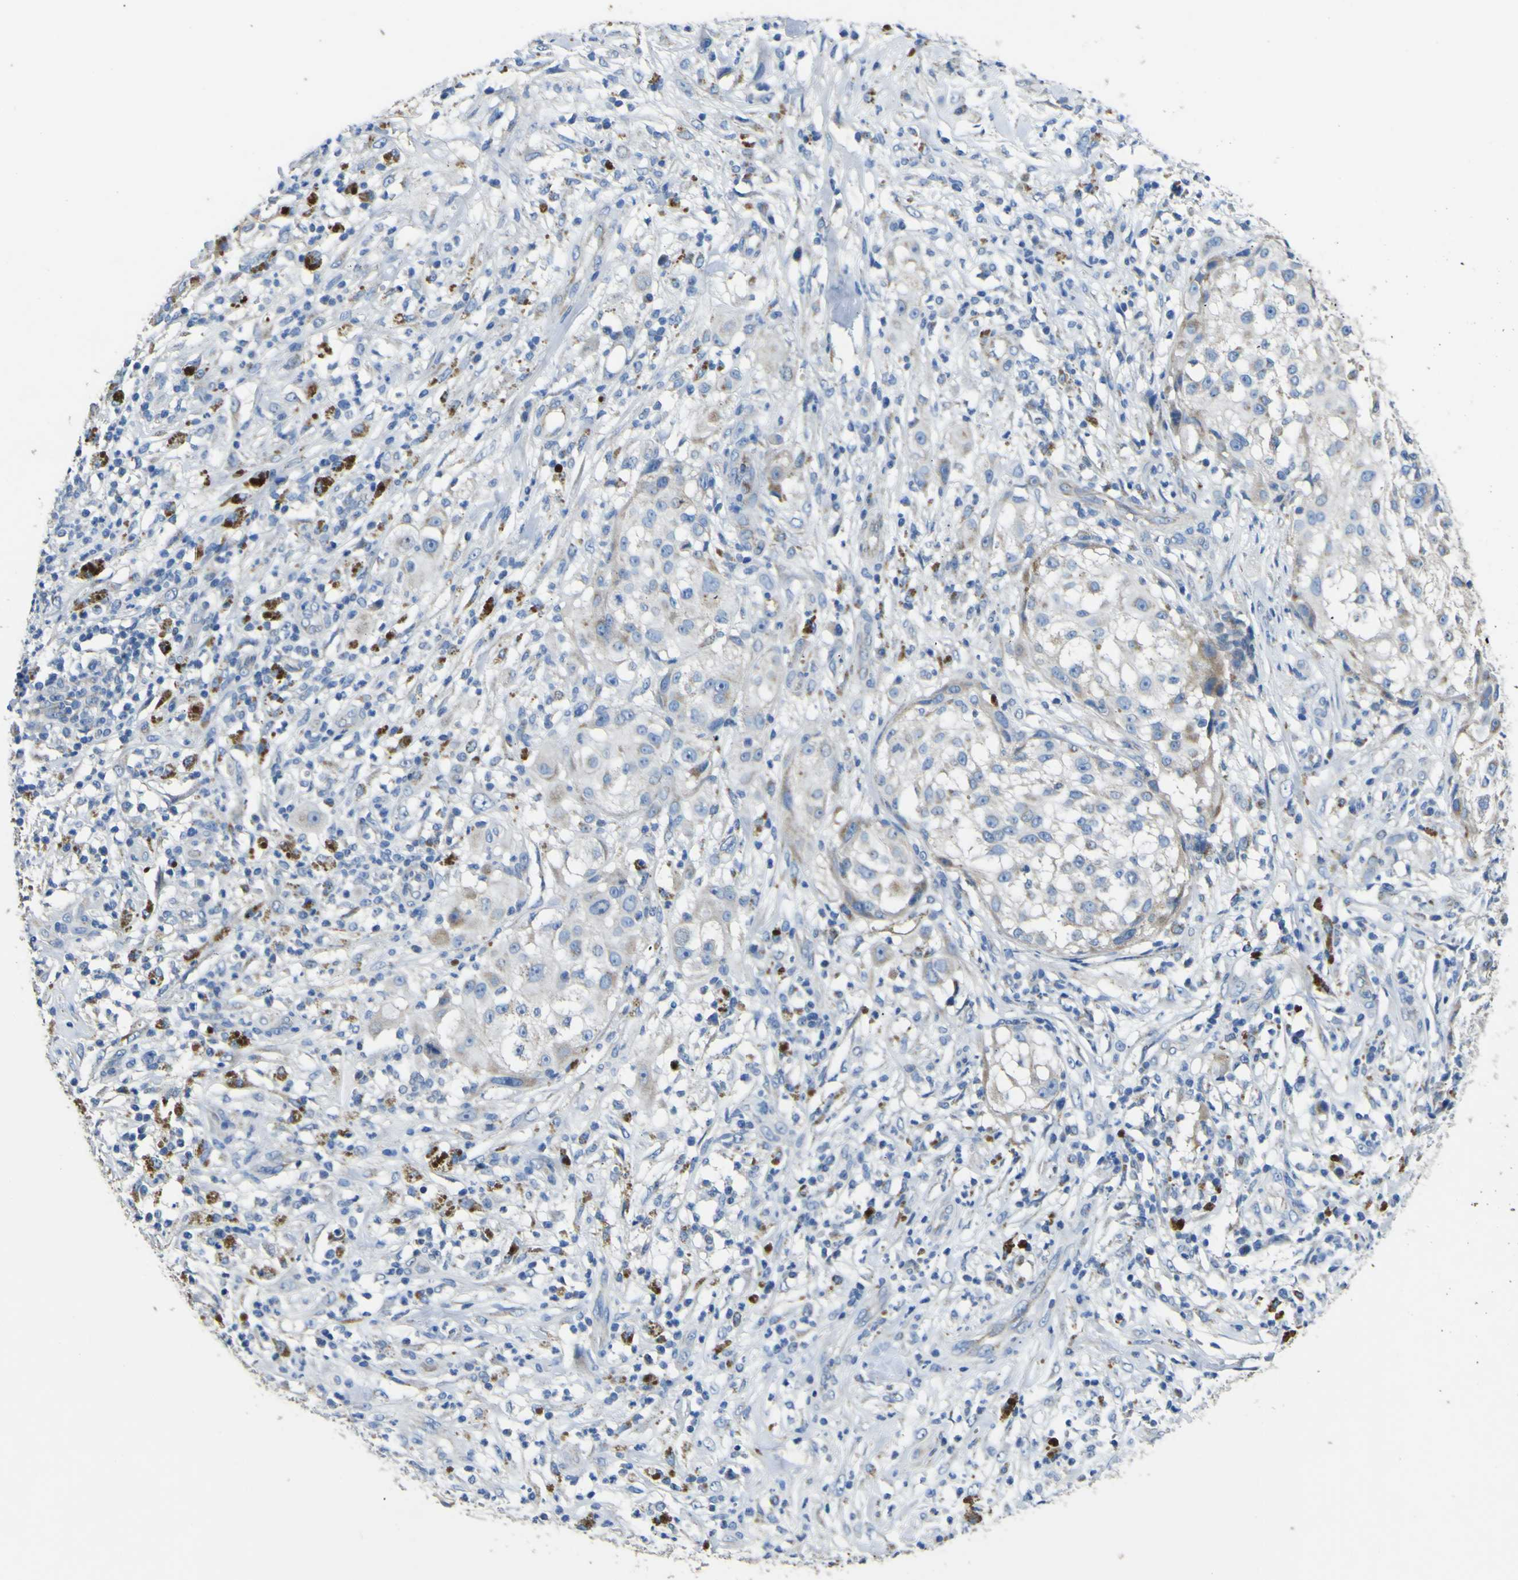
{"staining": {"intensity": "weak", "quantity": "<25%", "location": "cytoplasmic/membranous"}, "tissue": "melanoma", "cell_type": "Tumor cells", "image_type": "cancer", "snomed": [{"axis": "morphology", "description": "Necrosis, NOS"}, {"axis": "morphology", "description": "Malignant melanoma, NOS"}, {"axis": "topography", "description": "Skin"}], "caption": "This photomicrograph is of melanoma stained with immunohistochemistry to label a protein in brown with the nuclei are counter-stained blue. There is no staining in tumor cells.", "gene": "ALDH18A1", "patient": {"sex": "female", "age": 87}}